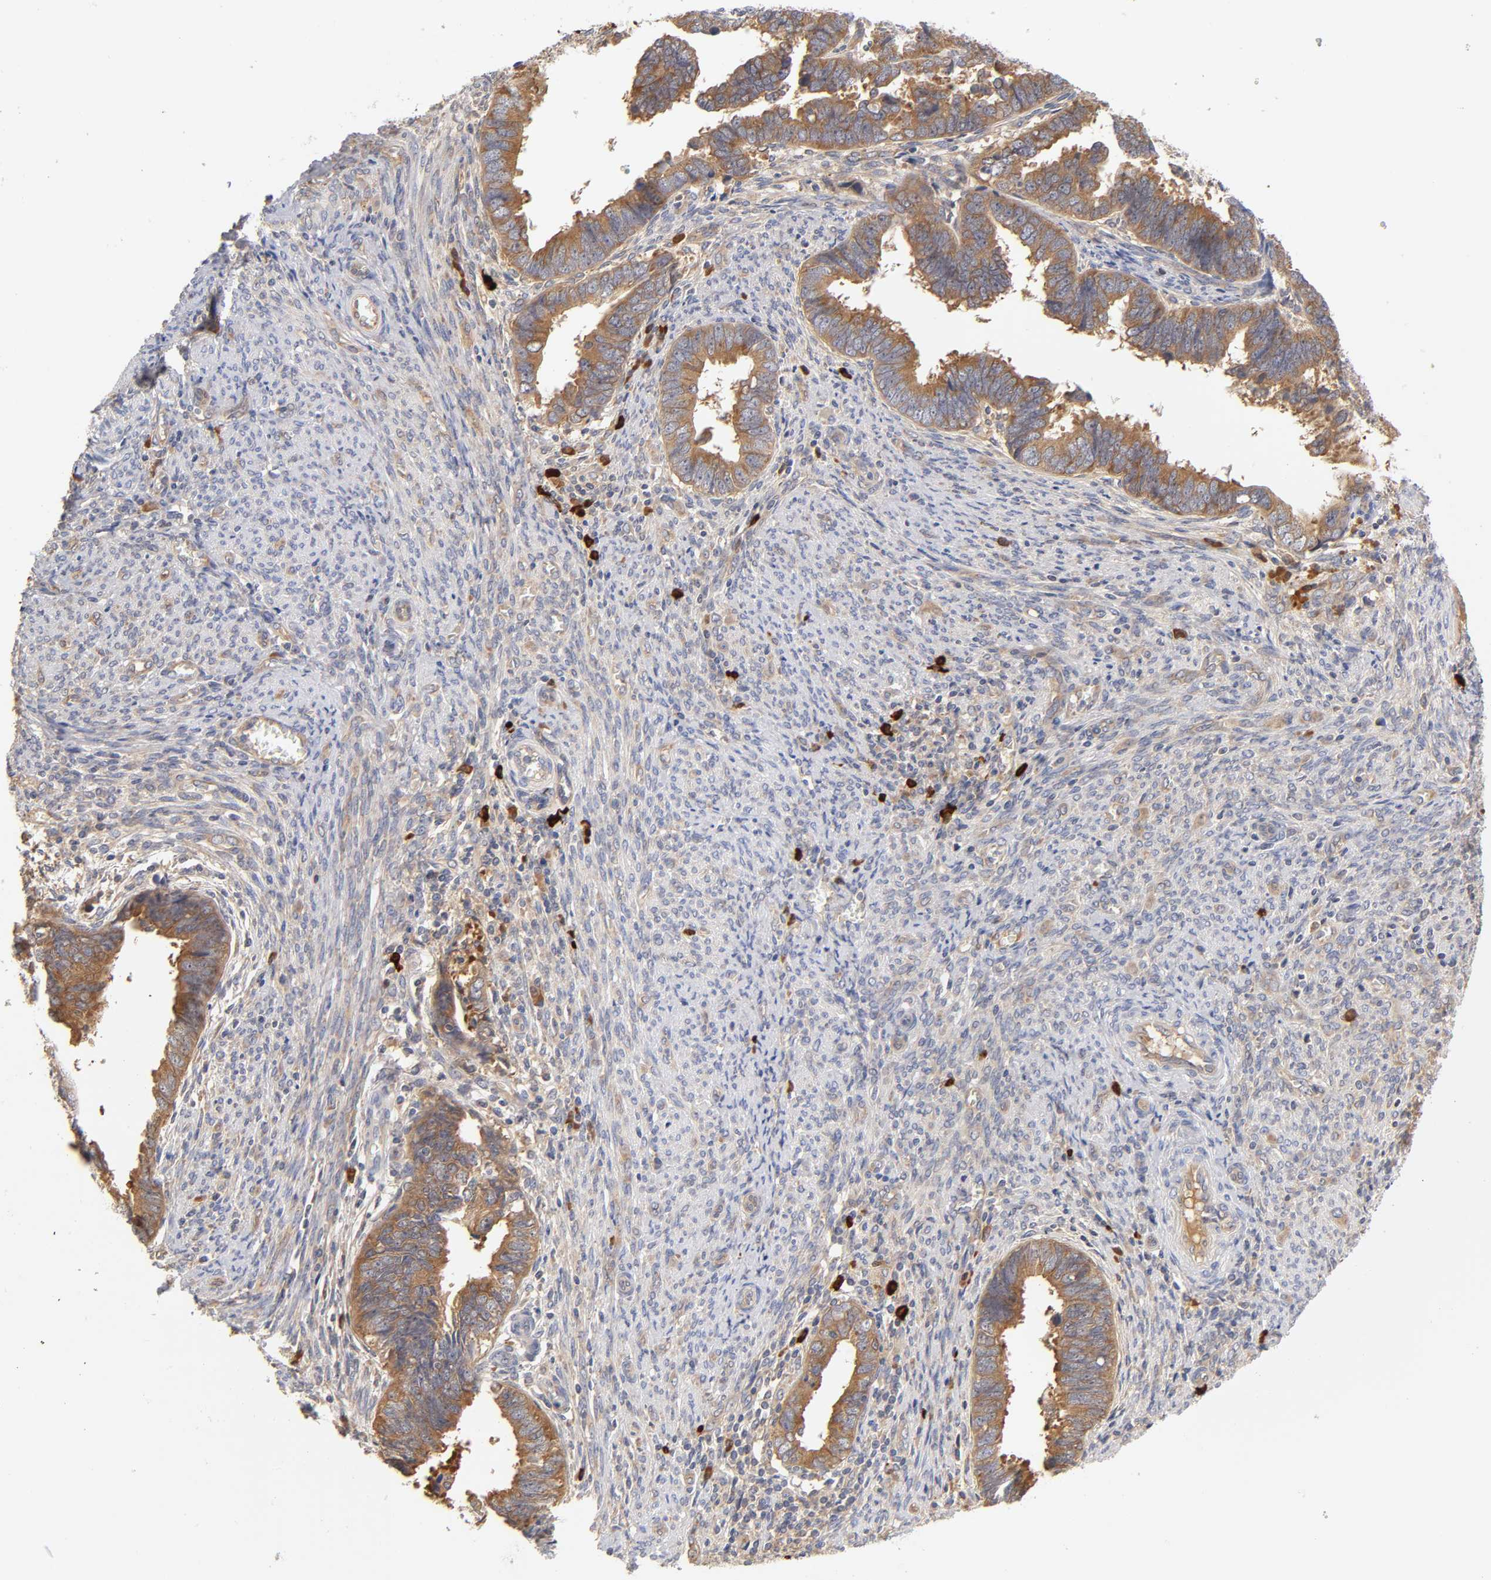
{"staining": {"intensity": "moderate", "quantity": ">75%", "location": "cytoplasmic/membranous"}, "tissue": "endometrial cancer", "cell_type": "Tumor cells", "image_type": "cancer", "snomed": [{"axis": "morphology", "description": "Adenocarcinoma, NOS"}, {"axis": "topography", "description": "Endometrium"}], "caption": "Moderate cytoplasmic/membranous protein positivity is identified in approximately >75% of tumor cells in endometrial adenocarcinoma. (DAB (3,3'-diaminobenzidine) = brown stain, brightfield microscopy at high magnification).", "gene": "RPS29", "patient": {"sex": "female", "age": 75}}